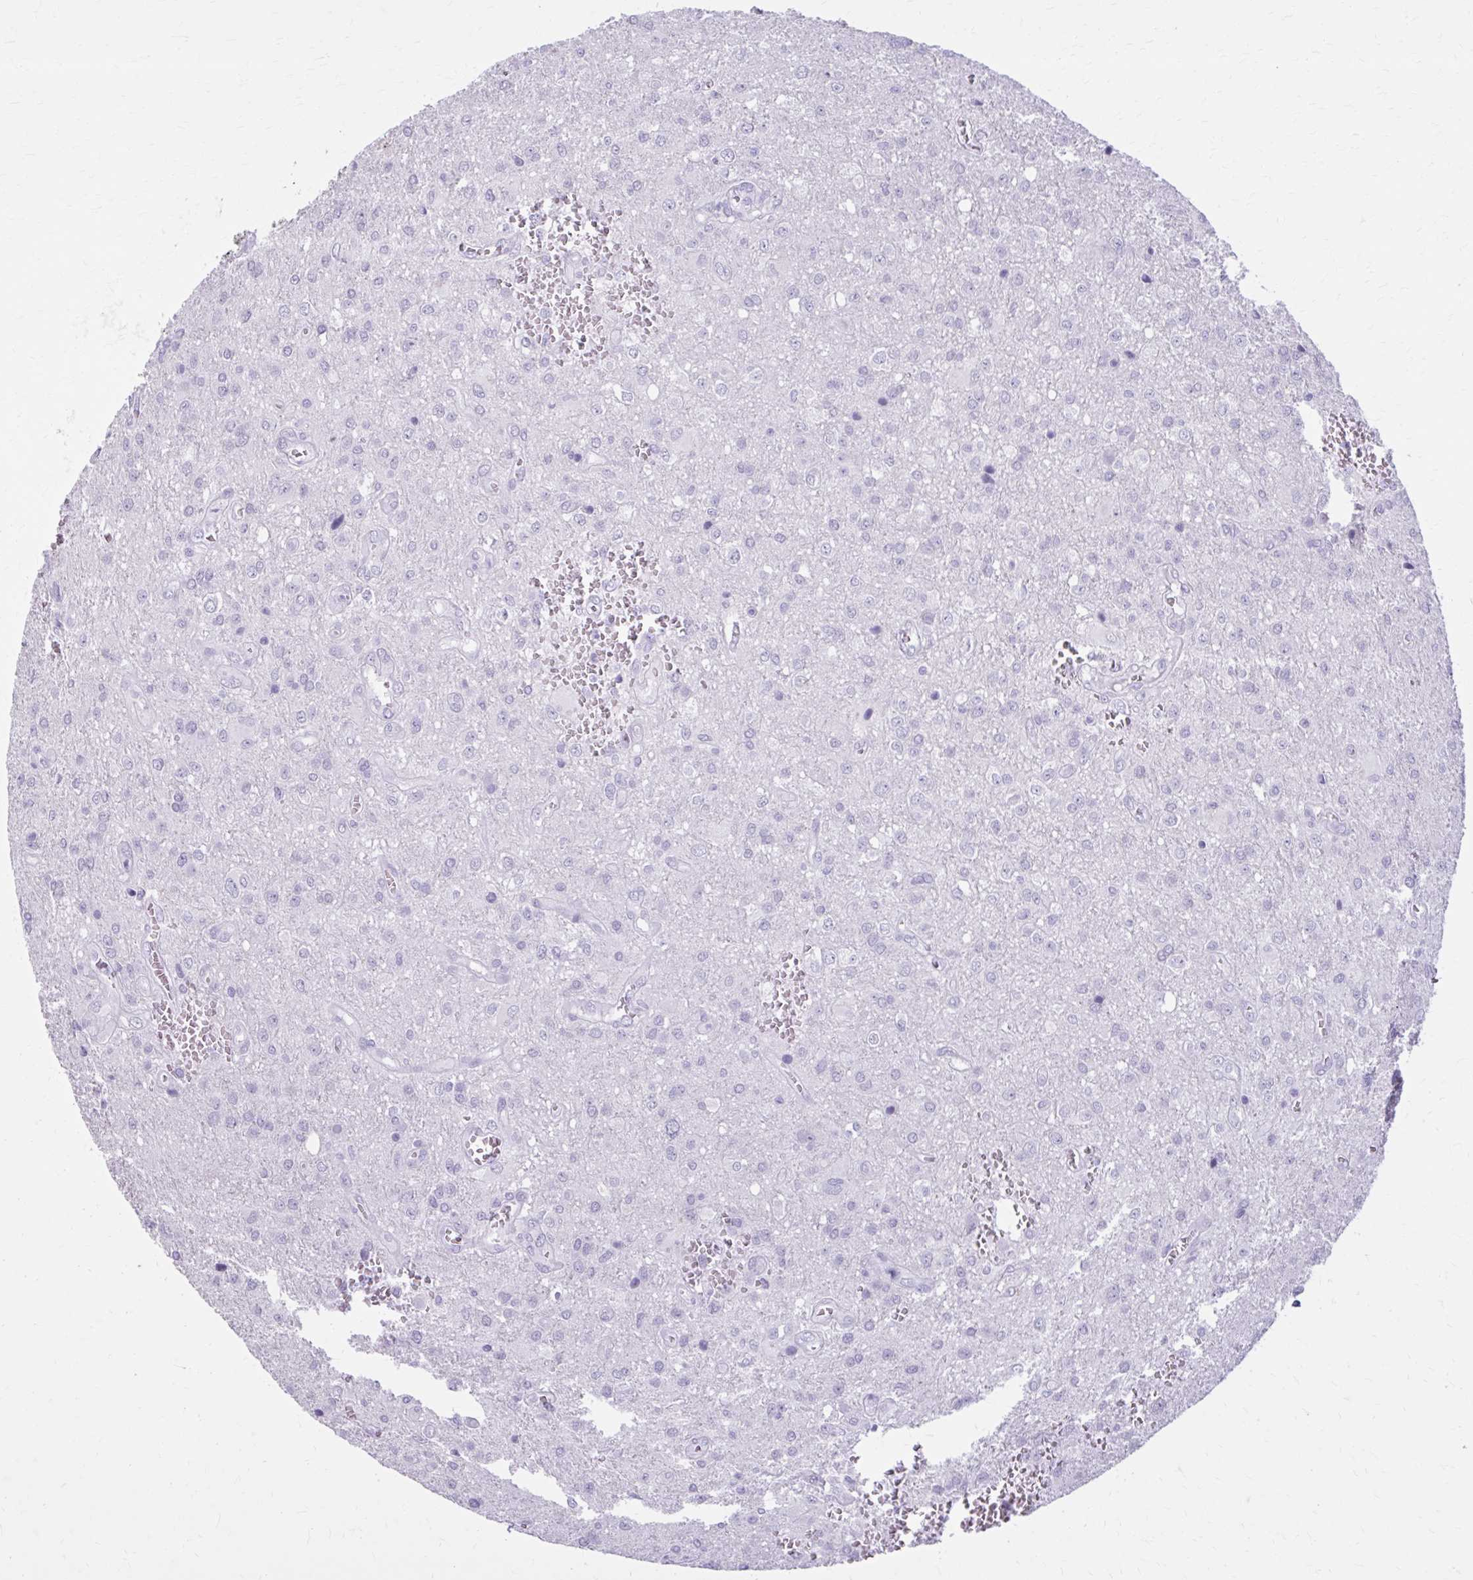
{"staining": {"intensity": "negative", "quantity": "none", "location": "none"}, "tissue": "glioma", "cell_type": "Tumor cells", "image_type": "cancer", "snomed": [{"axis": "morphology", "description": "Glioma, malignant, Low grade"}, {"axis": "topography", "description": "Brain"}], "caption": "A photomicrograph of human malignant glioma (low-grade) is negative for staining in tumor cells.", "gene": "OR4B1", "patient": {"sex": "male", "age": 66}}